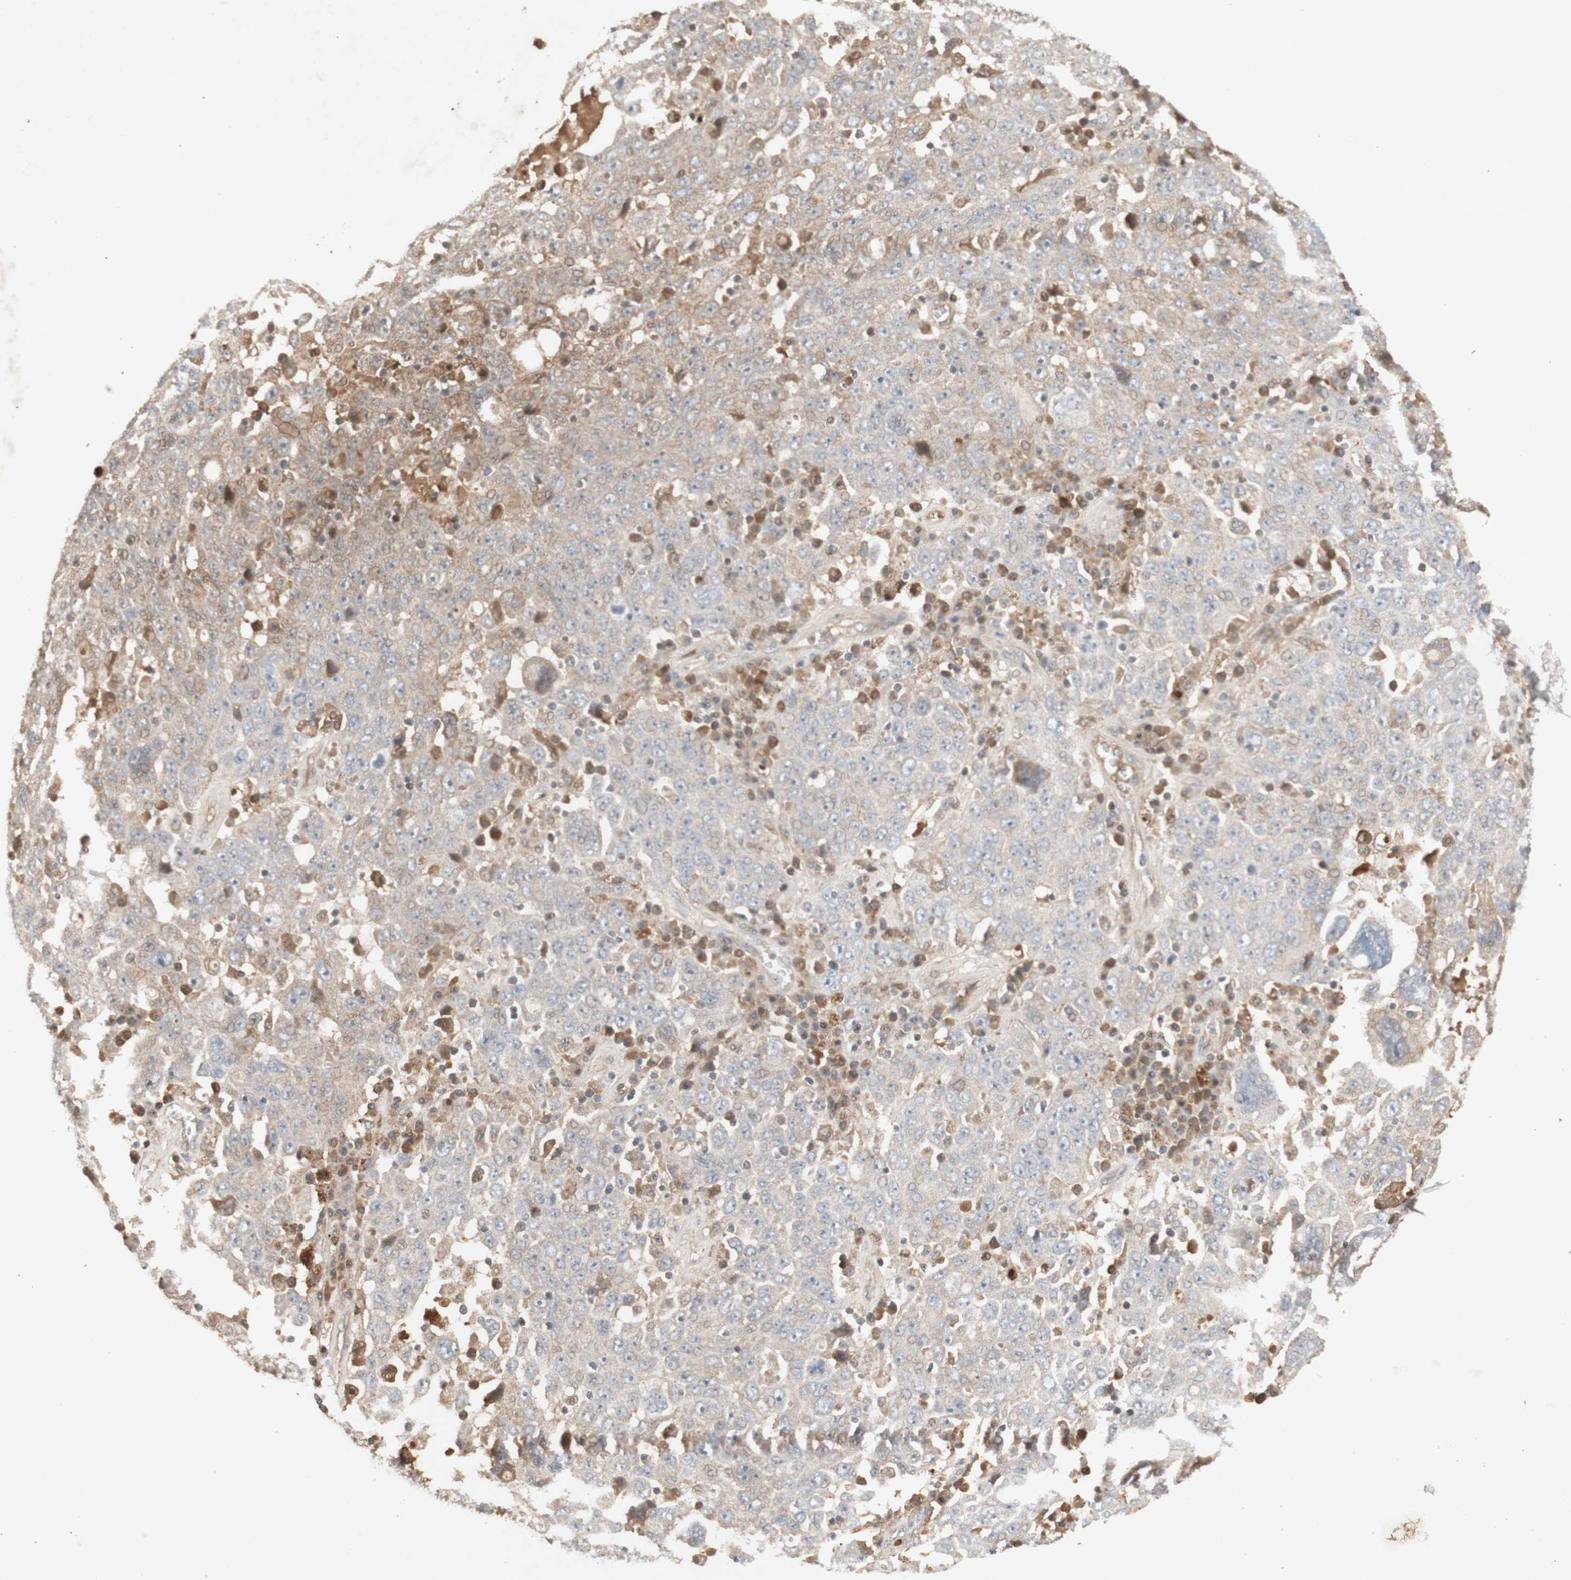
{"staining": {"intensity": "weak", "quantity": "<25%", "location": "cytoplasmic/membranous"}, "tissue": "ovarian cancer", "cell_type": "Tumor cells", "image_type": "cancer", "snomed": [{"axis": "morphology", "description": "Carcinoma, endometroid"}, {"axis": "topography", "description": "Ovary"}], "caption": "Image shows no significant protein staining in tumor cells of ovarian cancer. The staining was performed using DAB (3,3'-diaminobenzidine) to visualize the protein expression in brown, while the nuclei were stained in blue with hematoxylin (Magnification: 20x).", "gene": "NRG4", "patient": {"sex": "female", "age": 62}}